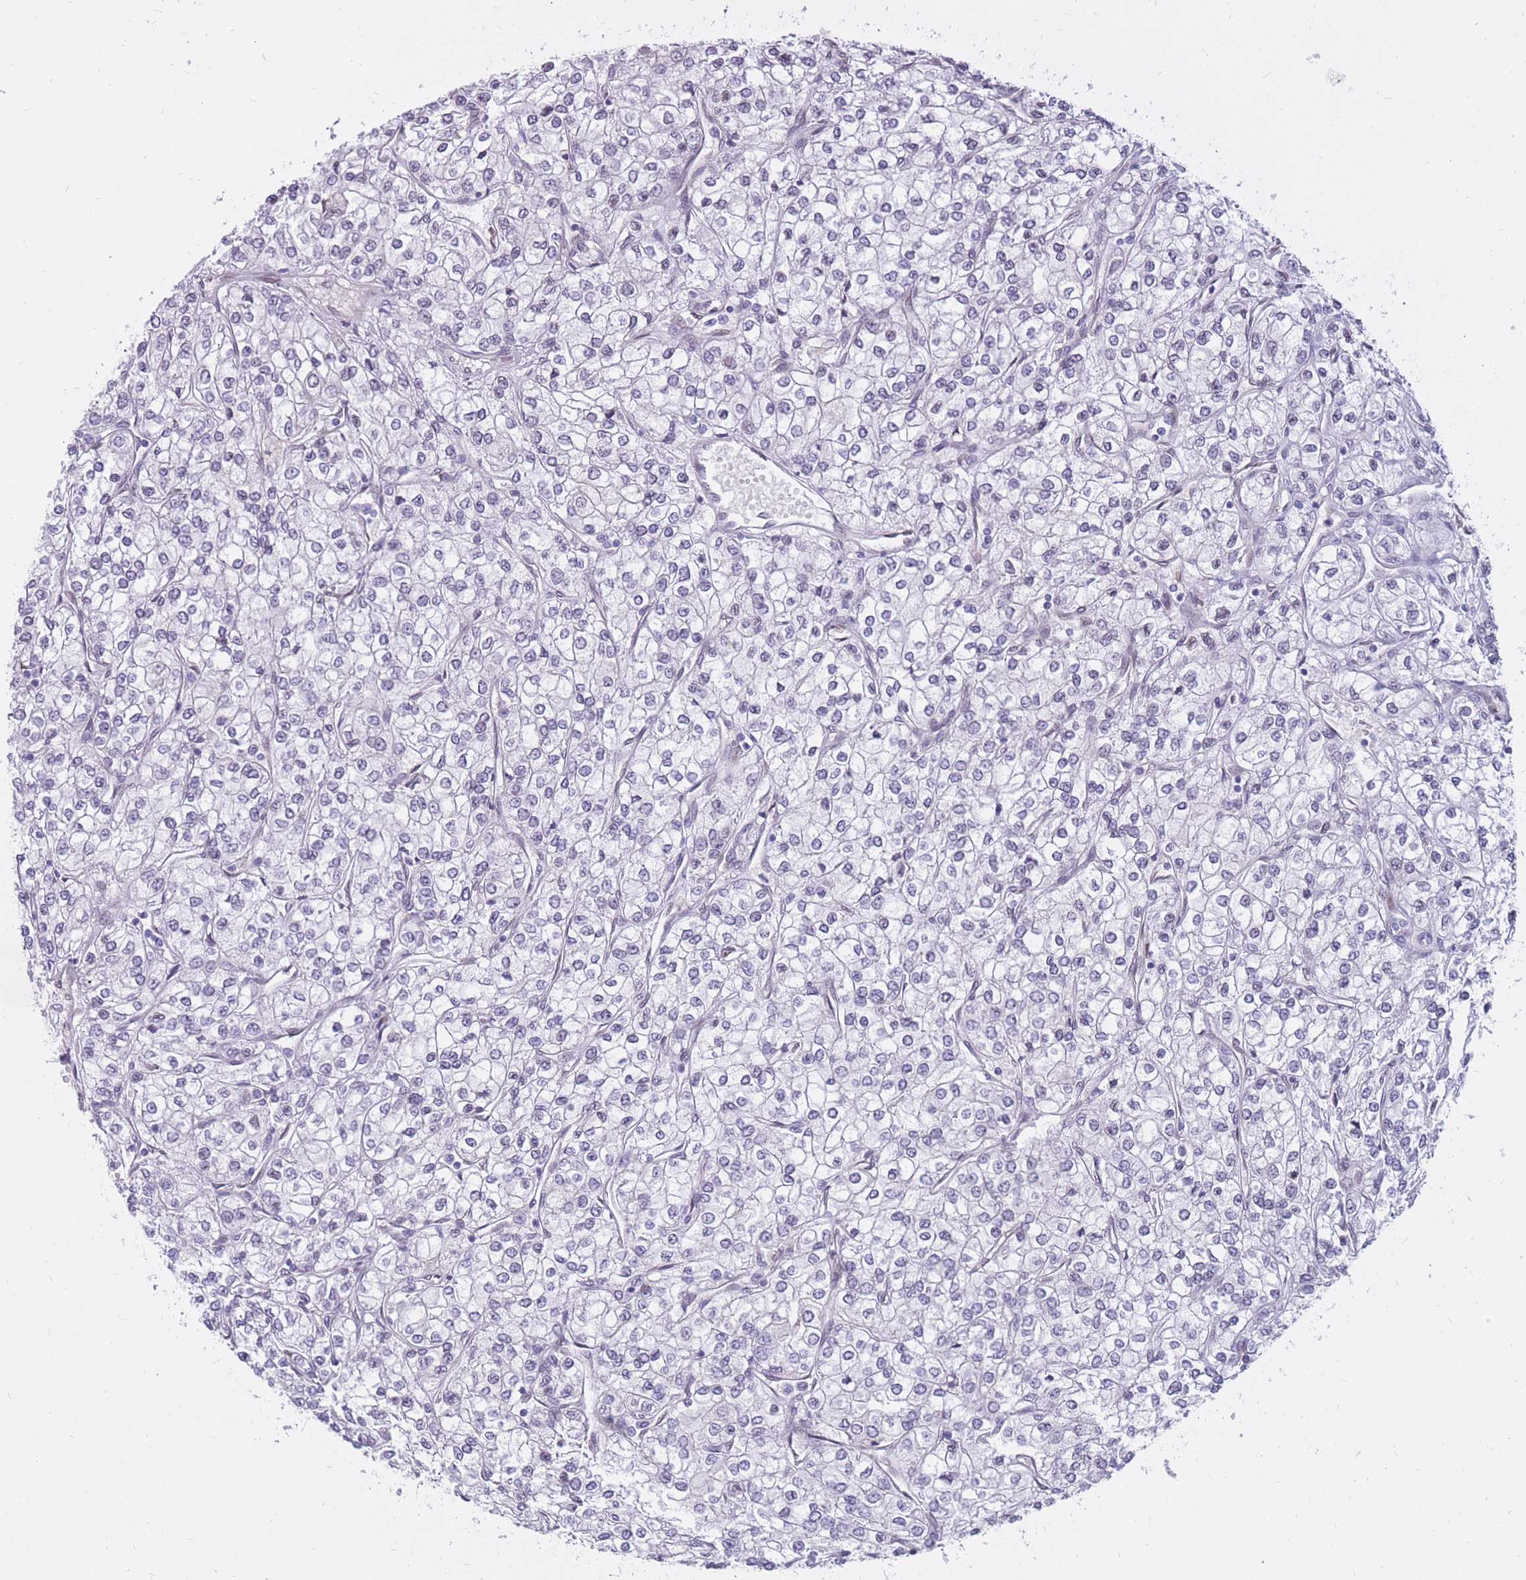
{"staining": {"intensity": "negative", "quantity": "none", "location": "none"}, "tissue": "renal cancer", "cell_type": "Tumor cells", "image_type": "cancer", "snomed": [{"axis": "morphology", "description": "Adenocarcinoma, NOS"}, {"axis": "topography", "description": "Kidney"}], "caption": "Tumor cells show no significant protein expression in renal cancer. (DAB immunohistochemistry, high magnification).", "gene": "HOOK2", "patient": {"sex": "male", "age": 80}}